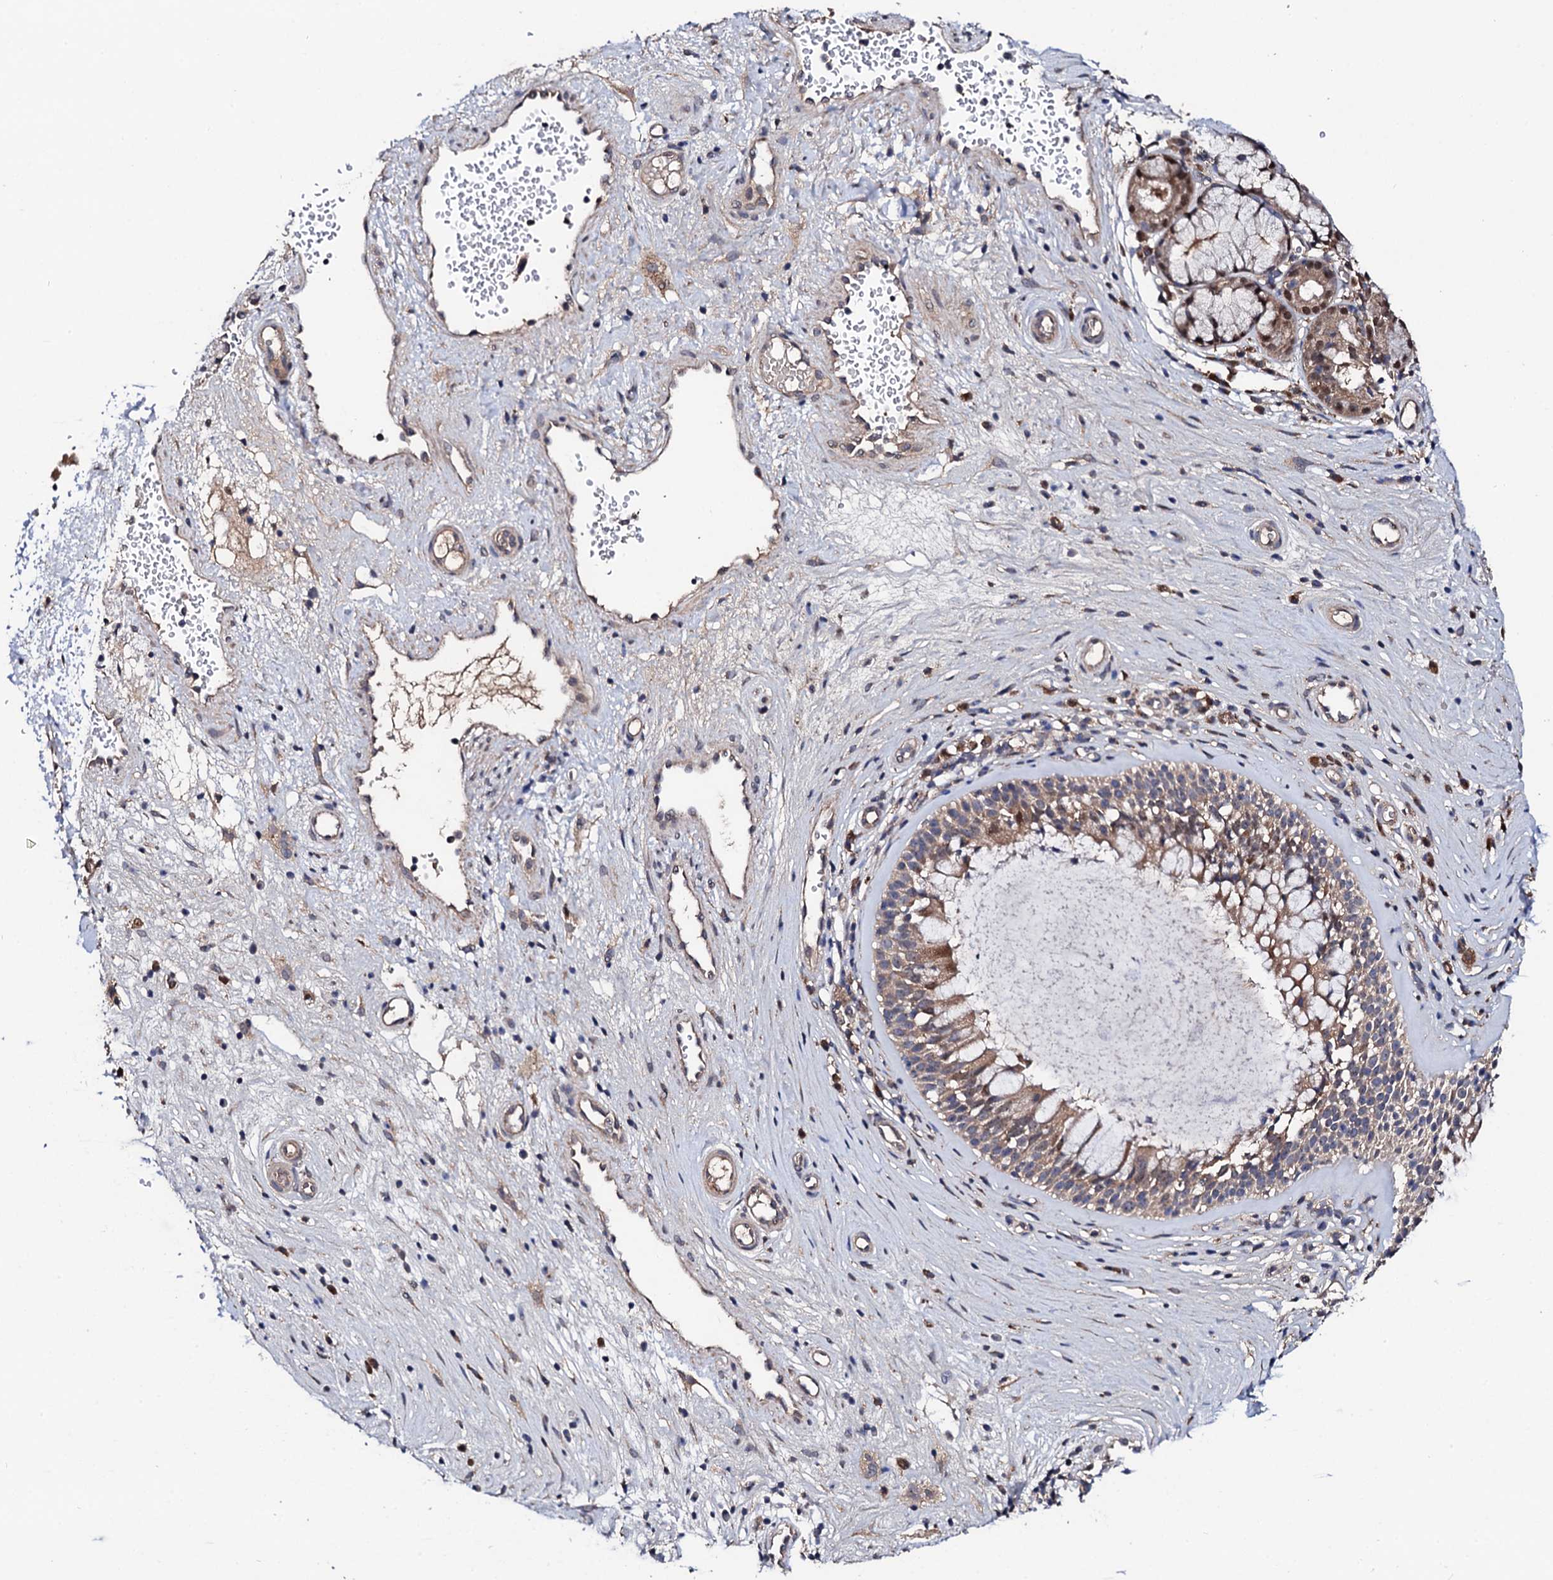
{"staining": {"intensity": "moderate", "quantity": "25%-75%", "location": "cytoplasmic/membranous"}, "tissue": "nasopharynx", "cell_type": "Respiratory epithelial cells", "image_type": "normal", "snomed": [{"axis": "morphology", "description": "Normal tissue, NOS"}, {"axis": "topography", "description": "Nasopharynx"}], "caption": "A high-resolution histopathology image shows immunohistochemistry (IHC) staining of benign nasopharynx, which demonstrates moderate cytoplasmic/membranous expression in approximately 25%-75% of respiratory epithelial cells.", "gene": "IP6K1", "patient": {"sex": "male", "age": 32}}